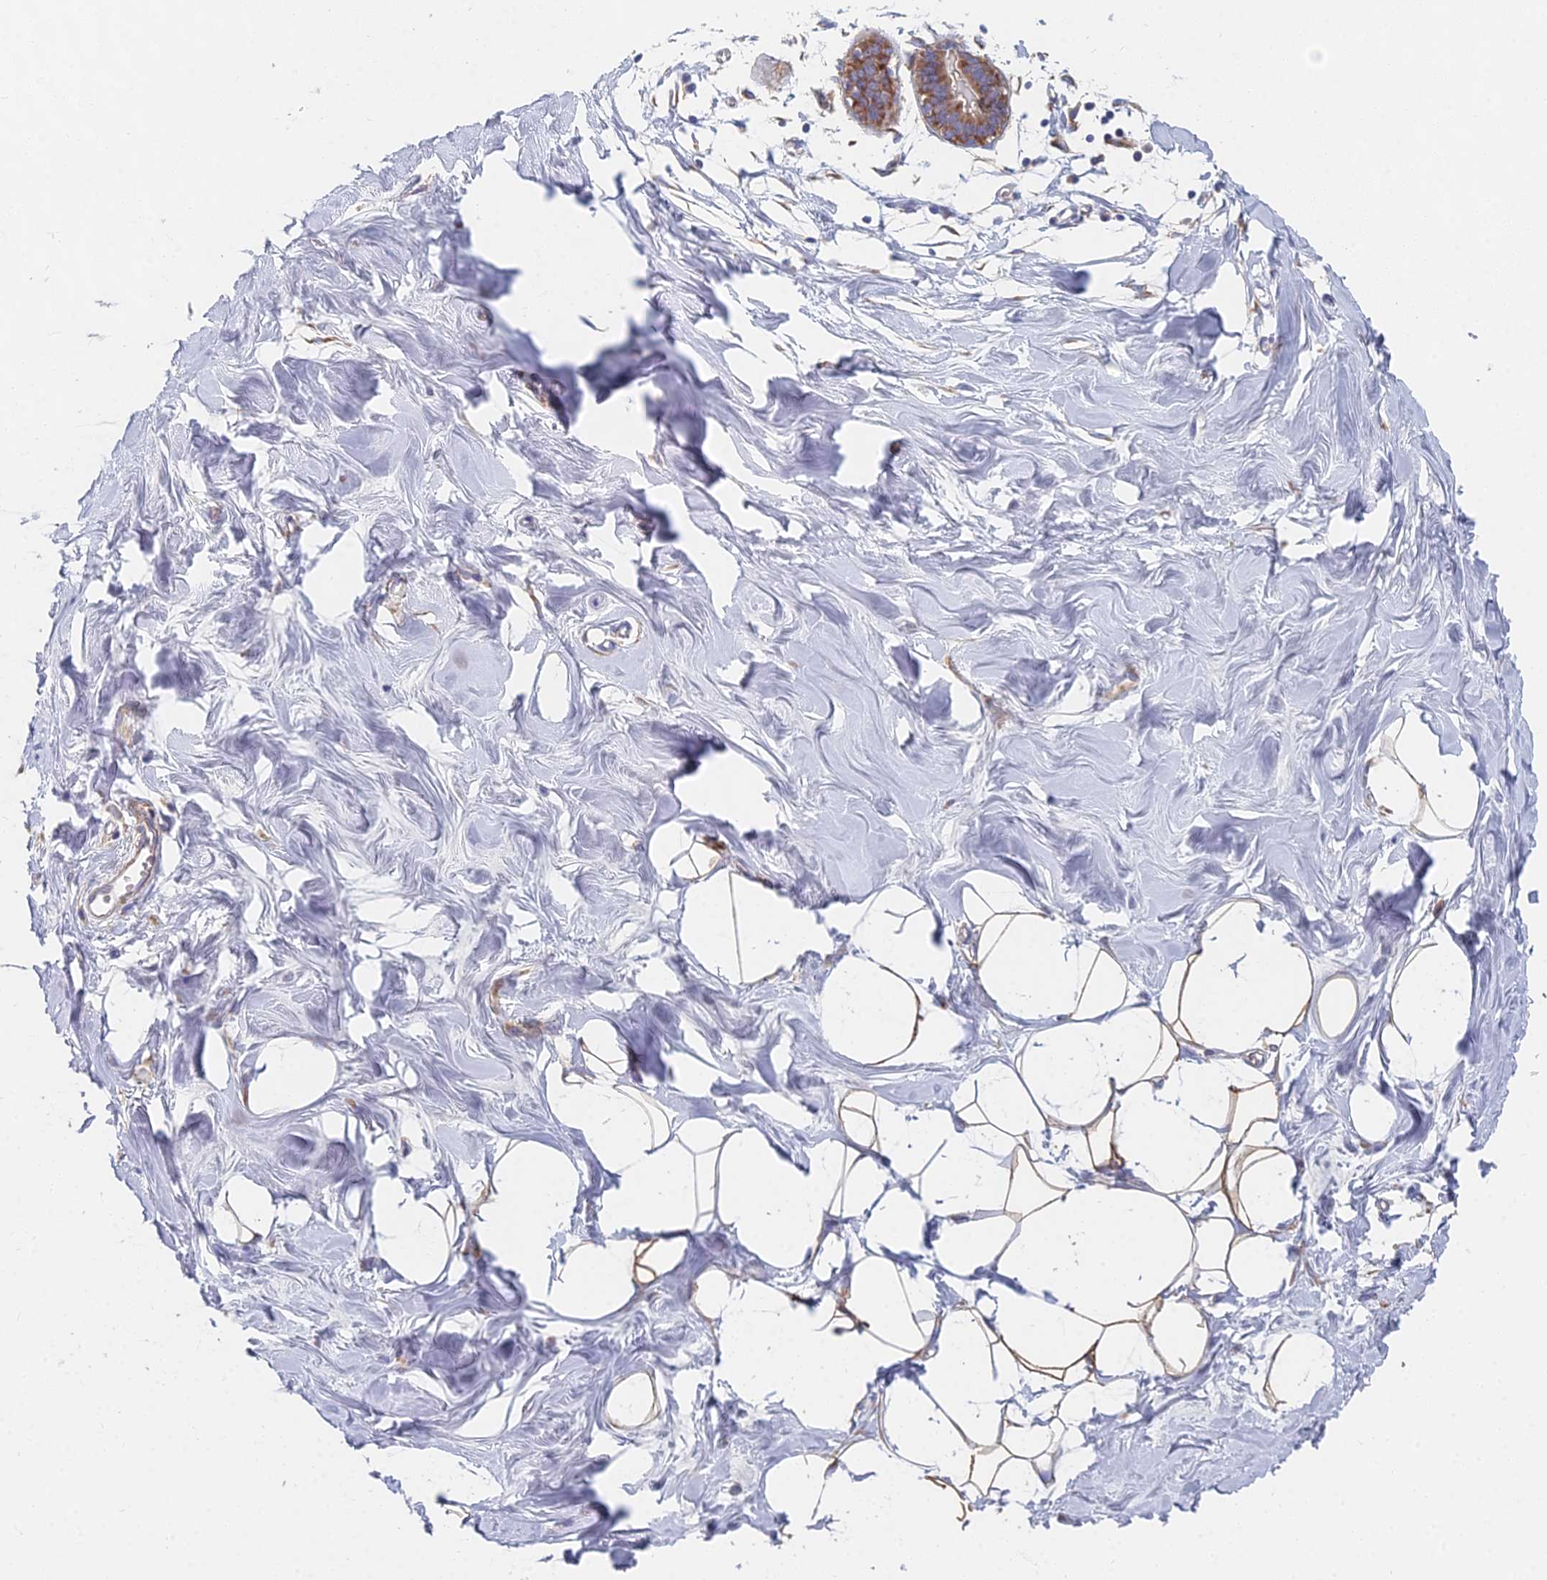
{"staining": {"intensity": "weak", "quantity": "<25%", "location": "cytoplasmic/membranous"}, "tissue": "breast", "cell_type": "Adipocytes", "image_type": "normal", "snomed": [{"axis": "morphology", "description": "Normal tissue, NOS"}, {"axis": "topography", "description": "Breast"}], "caption": "Immunohistochemistry of benign breast shows no staining in adipocytes.", "gene": "ELOF1", "patient": {"sex": "female", "age": 27}}